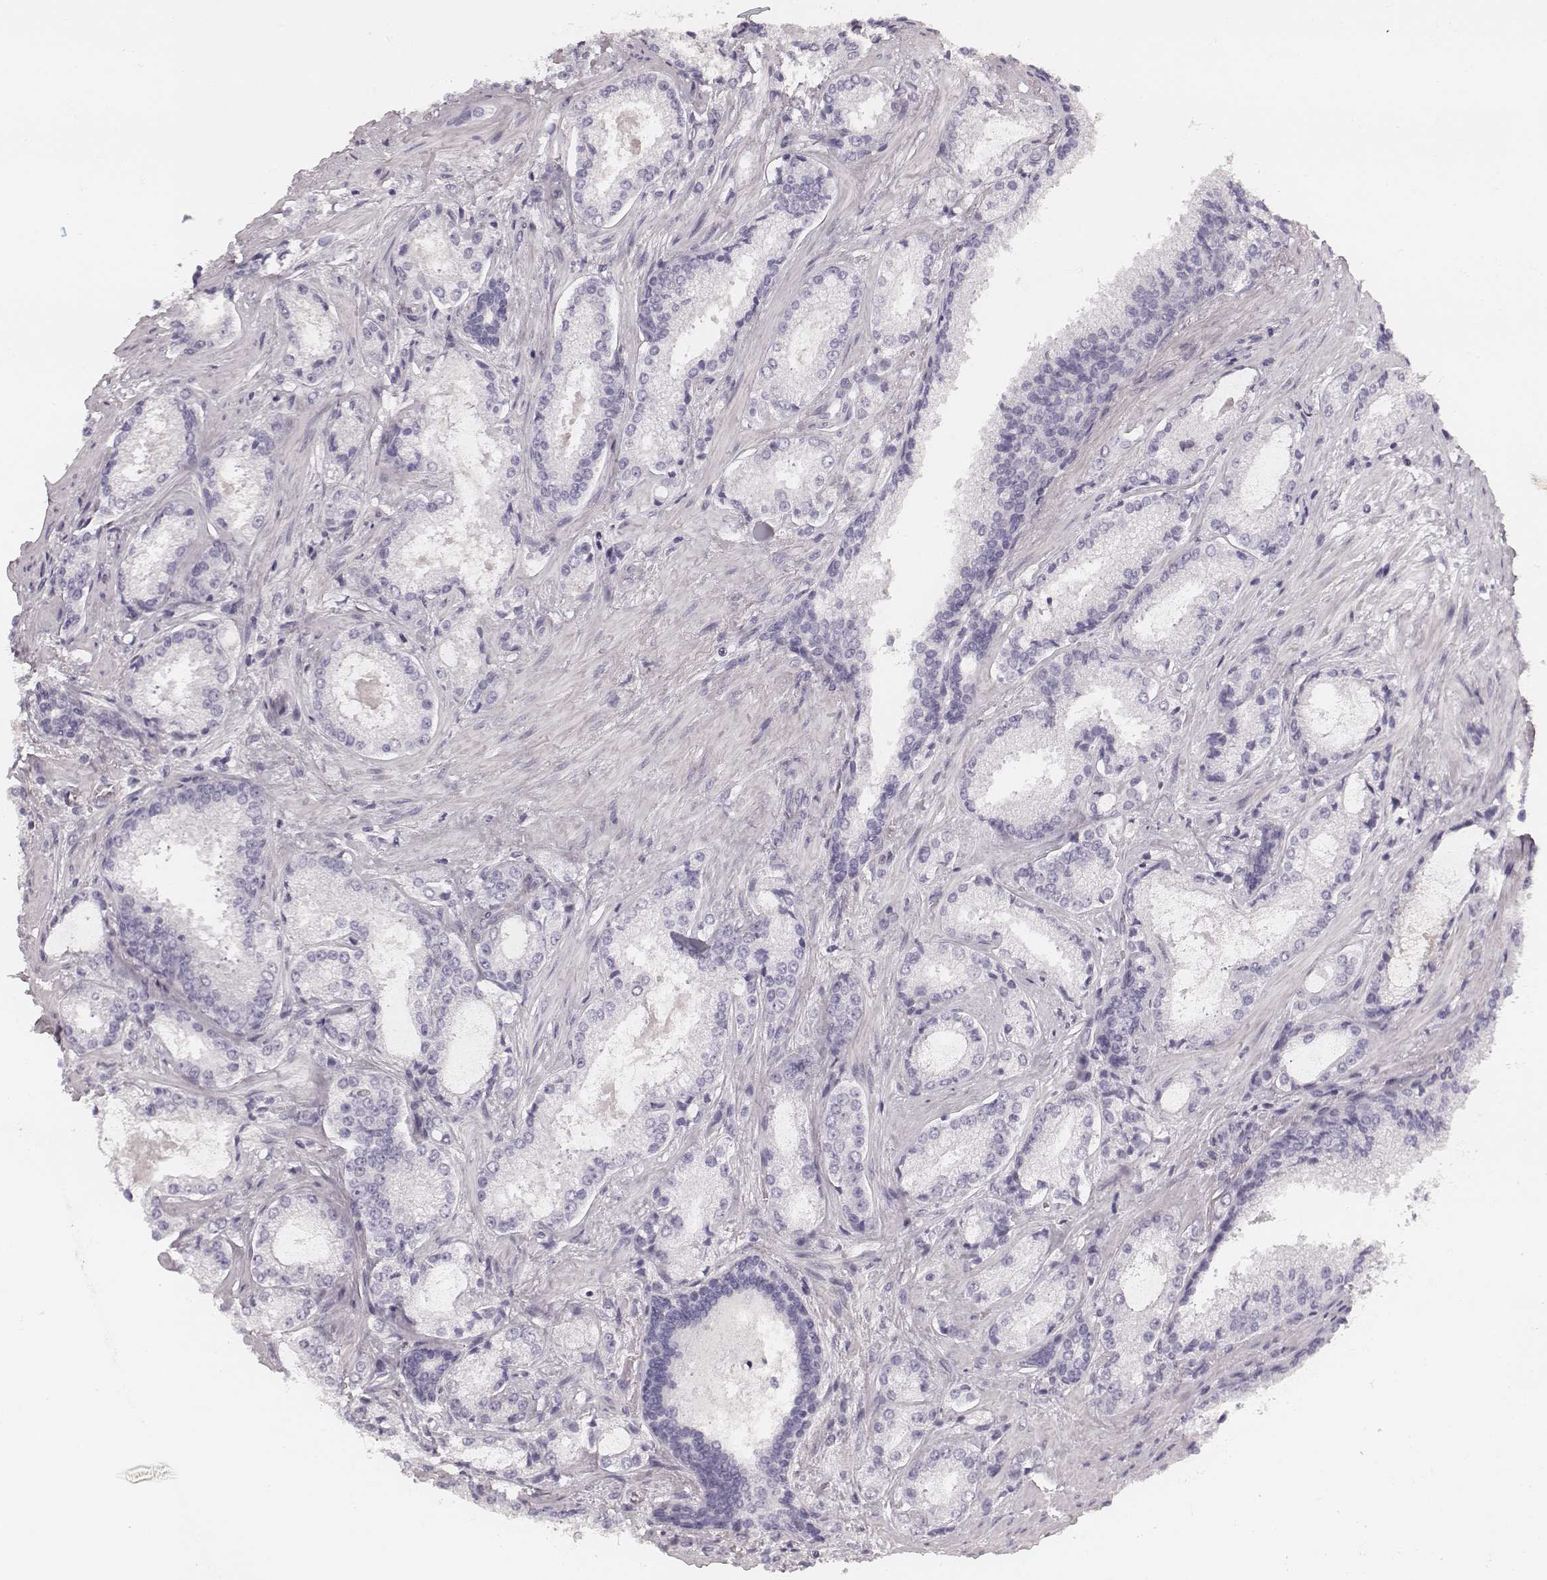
{"staining": {"intensity": "negative", "quantity": "none", "location": "none"}, "tissue": "prostate cancer", "cell_type": "Tumor cells", "image_type": "cancer", "snomed": [{"axis": "morphology", "description": "Adenocarcinoma, Low grade"}, {"axis": "topography", "description": "Prostate"}], "caption": "Tumor cells are negative for brown protein staining in prostate adenocarcinoma (low-grade).", "gene": "S100Z", "patient": {"sex": "male", "age": 56}}